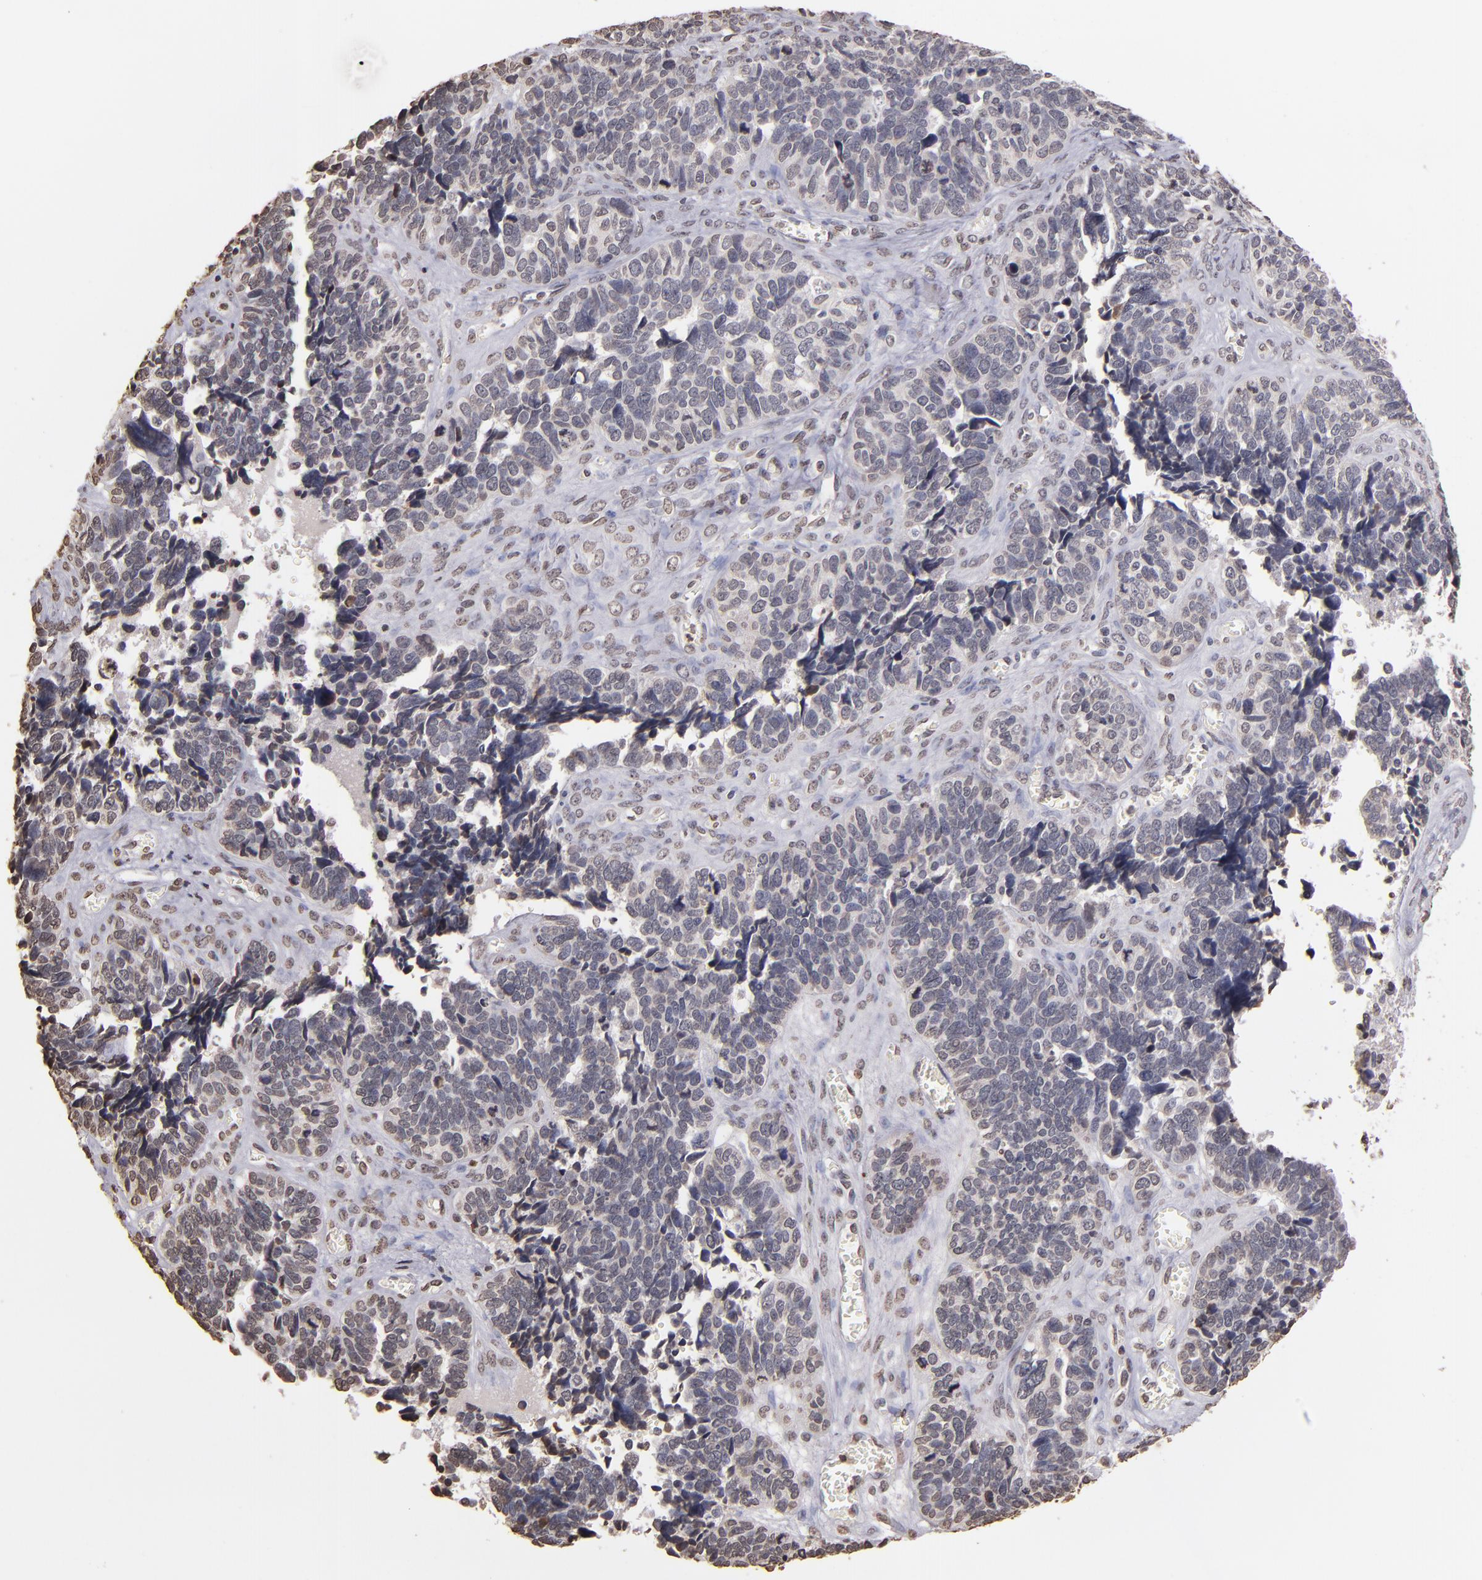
{"staining": {"intensity": "weak", "quantity": "<25%", "location": "nuclear"}, "tissue": "ovarian cancer", "cell_type": "Tumor cells", "image_type": "cancer", "snomed": [{"axis": "morphology", "description": "Cystadenocarcinoma, serous, NOS"}, {"axis": "topography", "description": "Ovary"}], "caption": "Protein analysis of ovarian cancer (serous cystadenocarcinoma) exhibits no significant expression in tumor cells. (DAB immunohistochemistry (IHC) with hematoxylin counter stain).", "gene": "LBX1", "patient": {"sex": "female", "age": 77}}